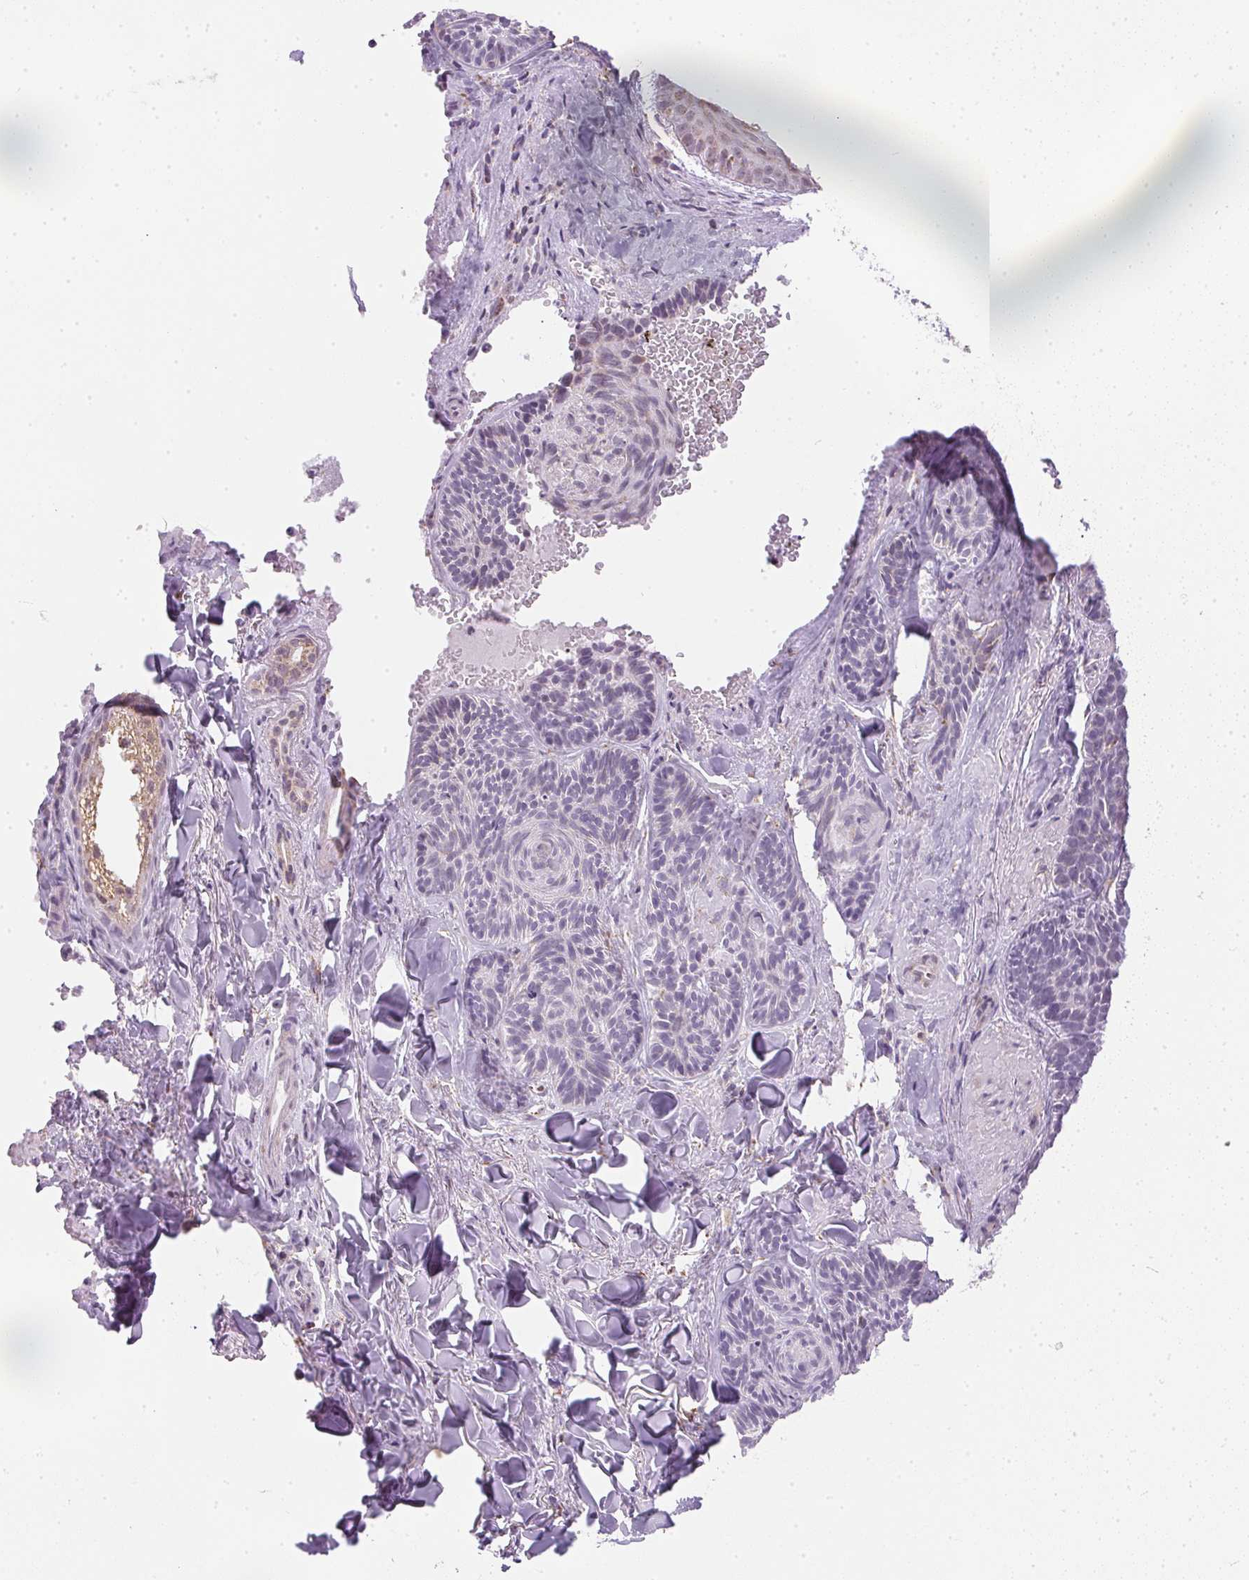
{"staining": {"intensity": "negative", "quantity": "none", "location": "none"}, "tissue": "skin cancer", "cell_type": "Tumor cells", "image_type": "cancer", "snomed": [{"axis": "morphology", "description": "Basal cell carcinoma"}, {"axis": "topography", "description": "Skin"}], "caption": "Skin basal cell carcinoma was stained to show a protein in brown. There is no significant expression in tumor cells. (IHC, brightfield microscopy, high magnification).", "gene": "MAPK11", "patient": {"sex": "male", "age": 81}}